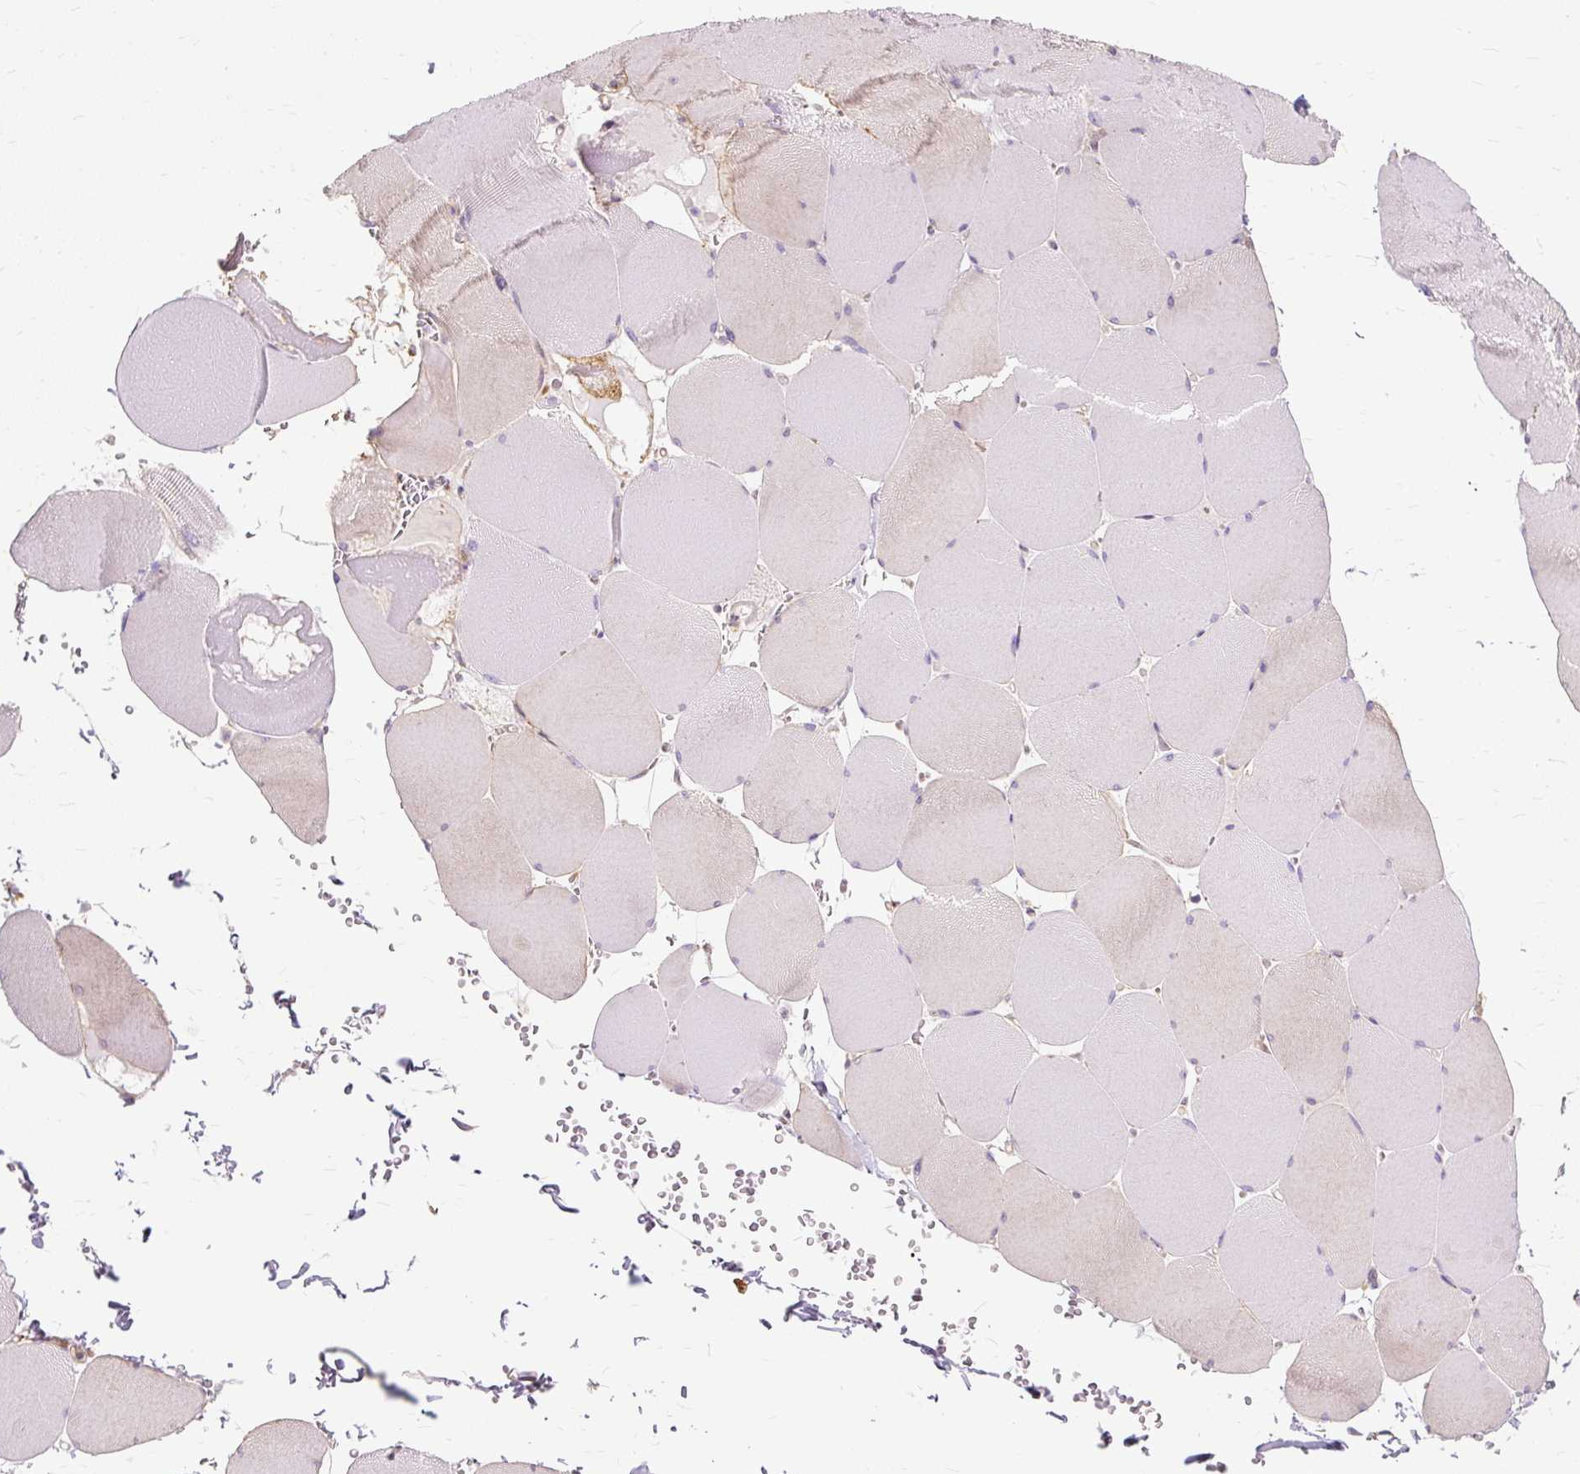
{"staining": {"intensity": "weak", "quantity": "25%-75%", "location": "cytoplasmic/membranous"}, "tissue": "skeletal muscle", "cell_type": "Myocytes", "image_type": "normal", "snomed": [{"axis": "morphology", "description": "Normal tissue, NOS"}, {"axis": "topography", "description": "Skeletal muscle"}, {"axis": "topography", "description": "Head-Neck"}], "caption": "Skeletal muscle stained with IHC shows weak cytoplasmic/membranous staining in about 25%-75% of myocytes. The staining is performed using DAB (3,3'-diaminobenzidine) brown chromogen to label protein expression. The nuclei are counter-stained blue using hematoxylin.", "gene": "TSPAN8", "patient": {"sex": "male", "age": 66}}